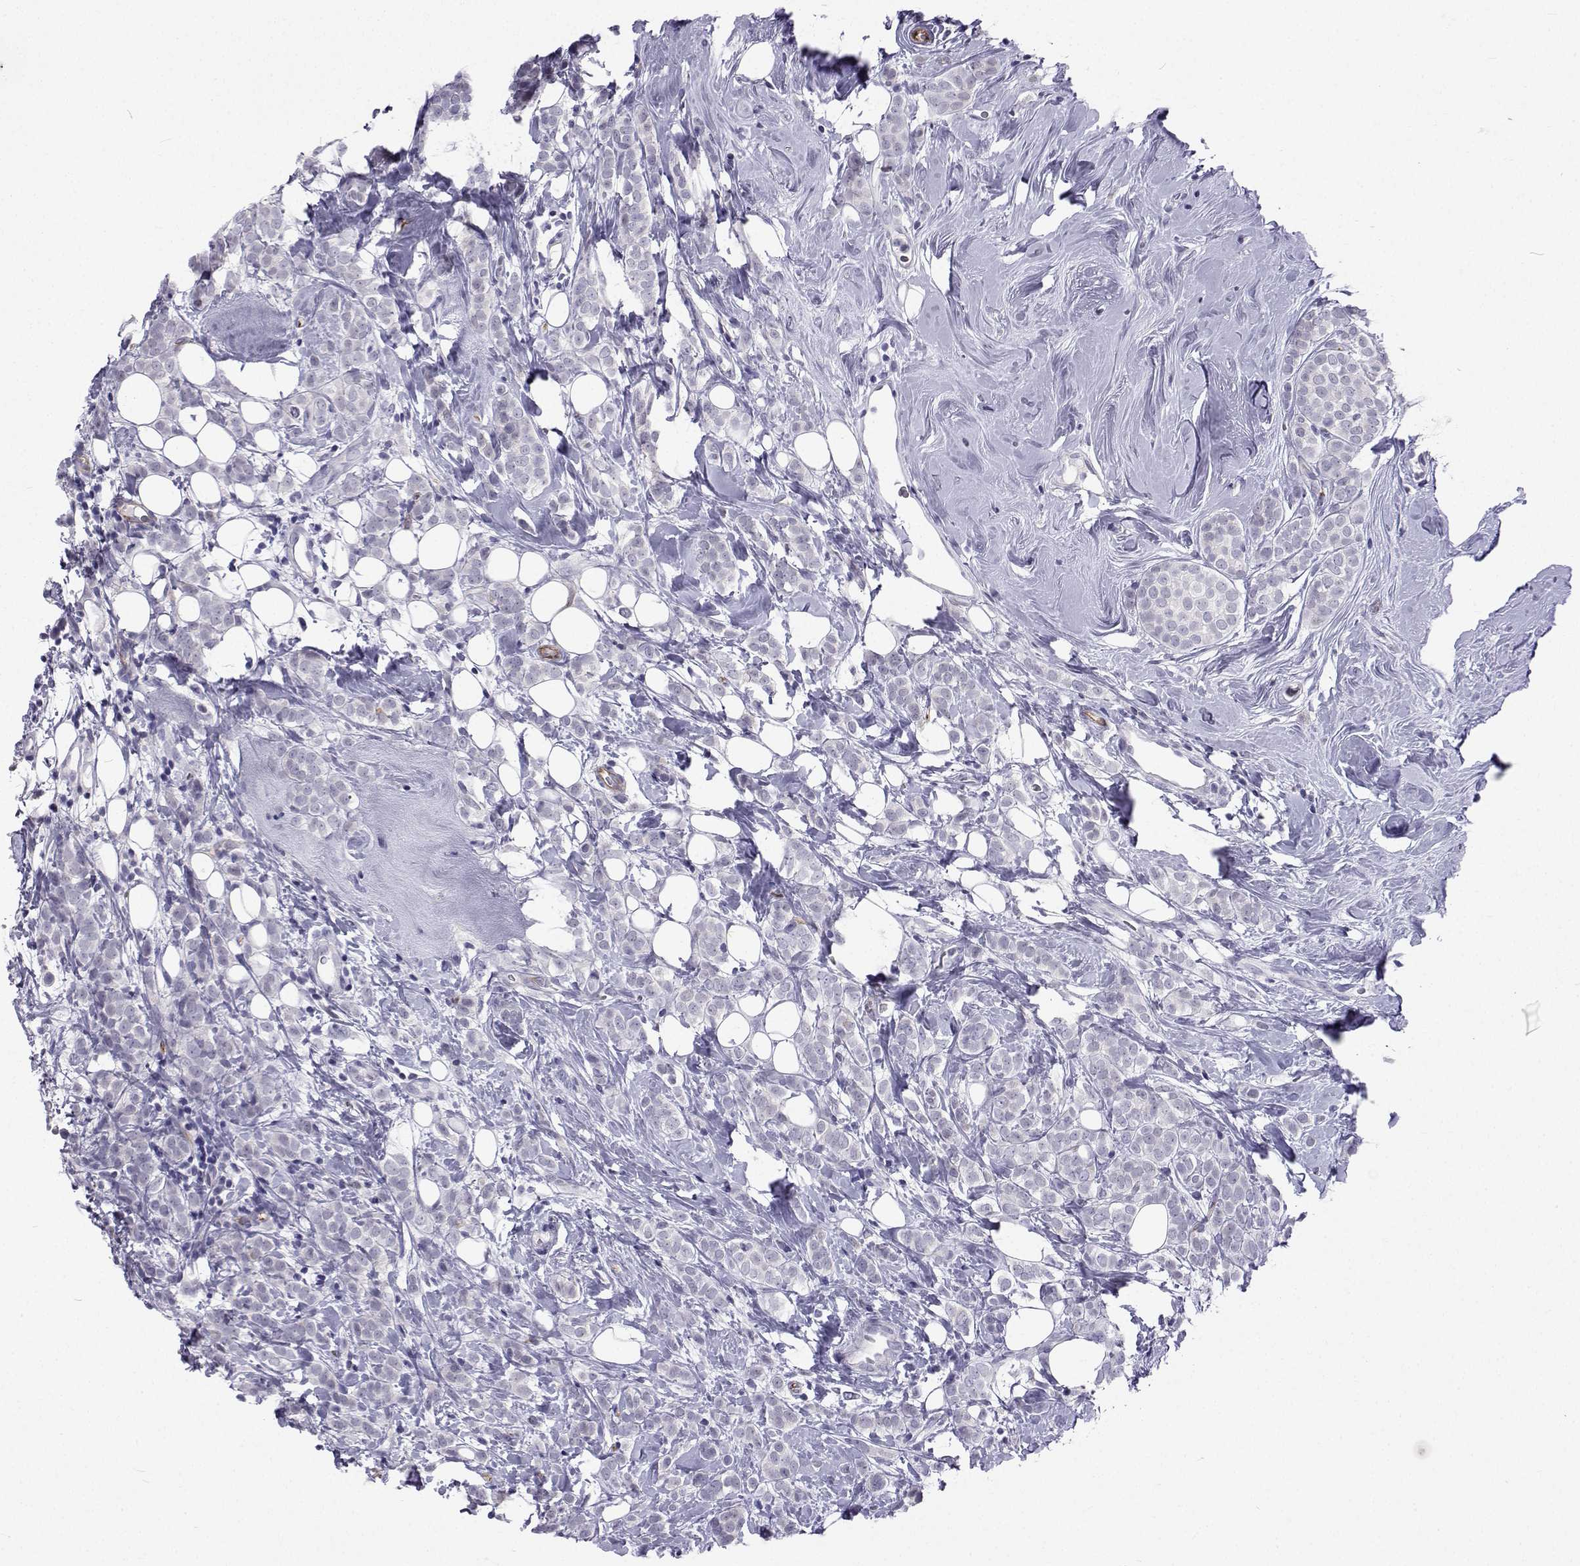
{"staining": {"intensity": "negative", "quantity": "none", "location": "none"}, "tissue": "breast cancer", "cell_type": "Tumor cells", "image_type": "cancer", "snomed": [{"axis": "morphology", "description": "Lobular carcinoma"}, {"axis": "topography", "description": "Breast"}], "caption": "Breast cancer was stained to show a protein in brown. There is no significant positivity in tumor cells. (DAB immunohistochemistry (IHC), high magnification).", "gene": "GALM", "patient": {"sex": "female", "age": 49}}